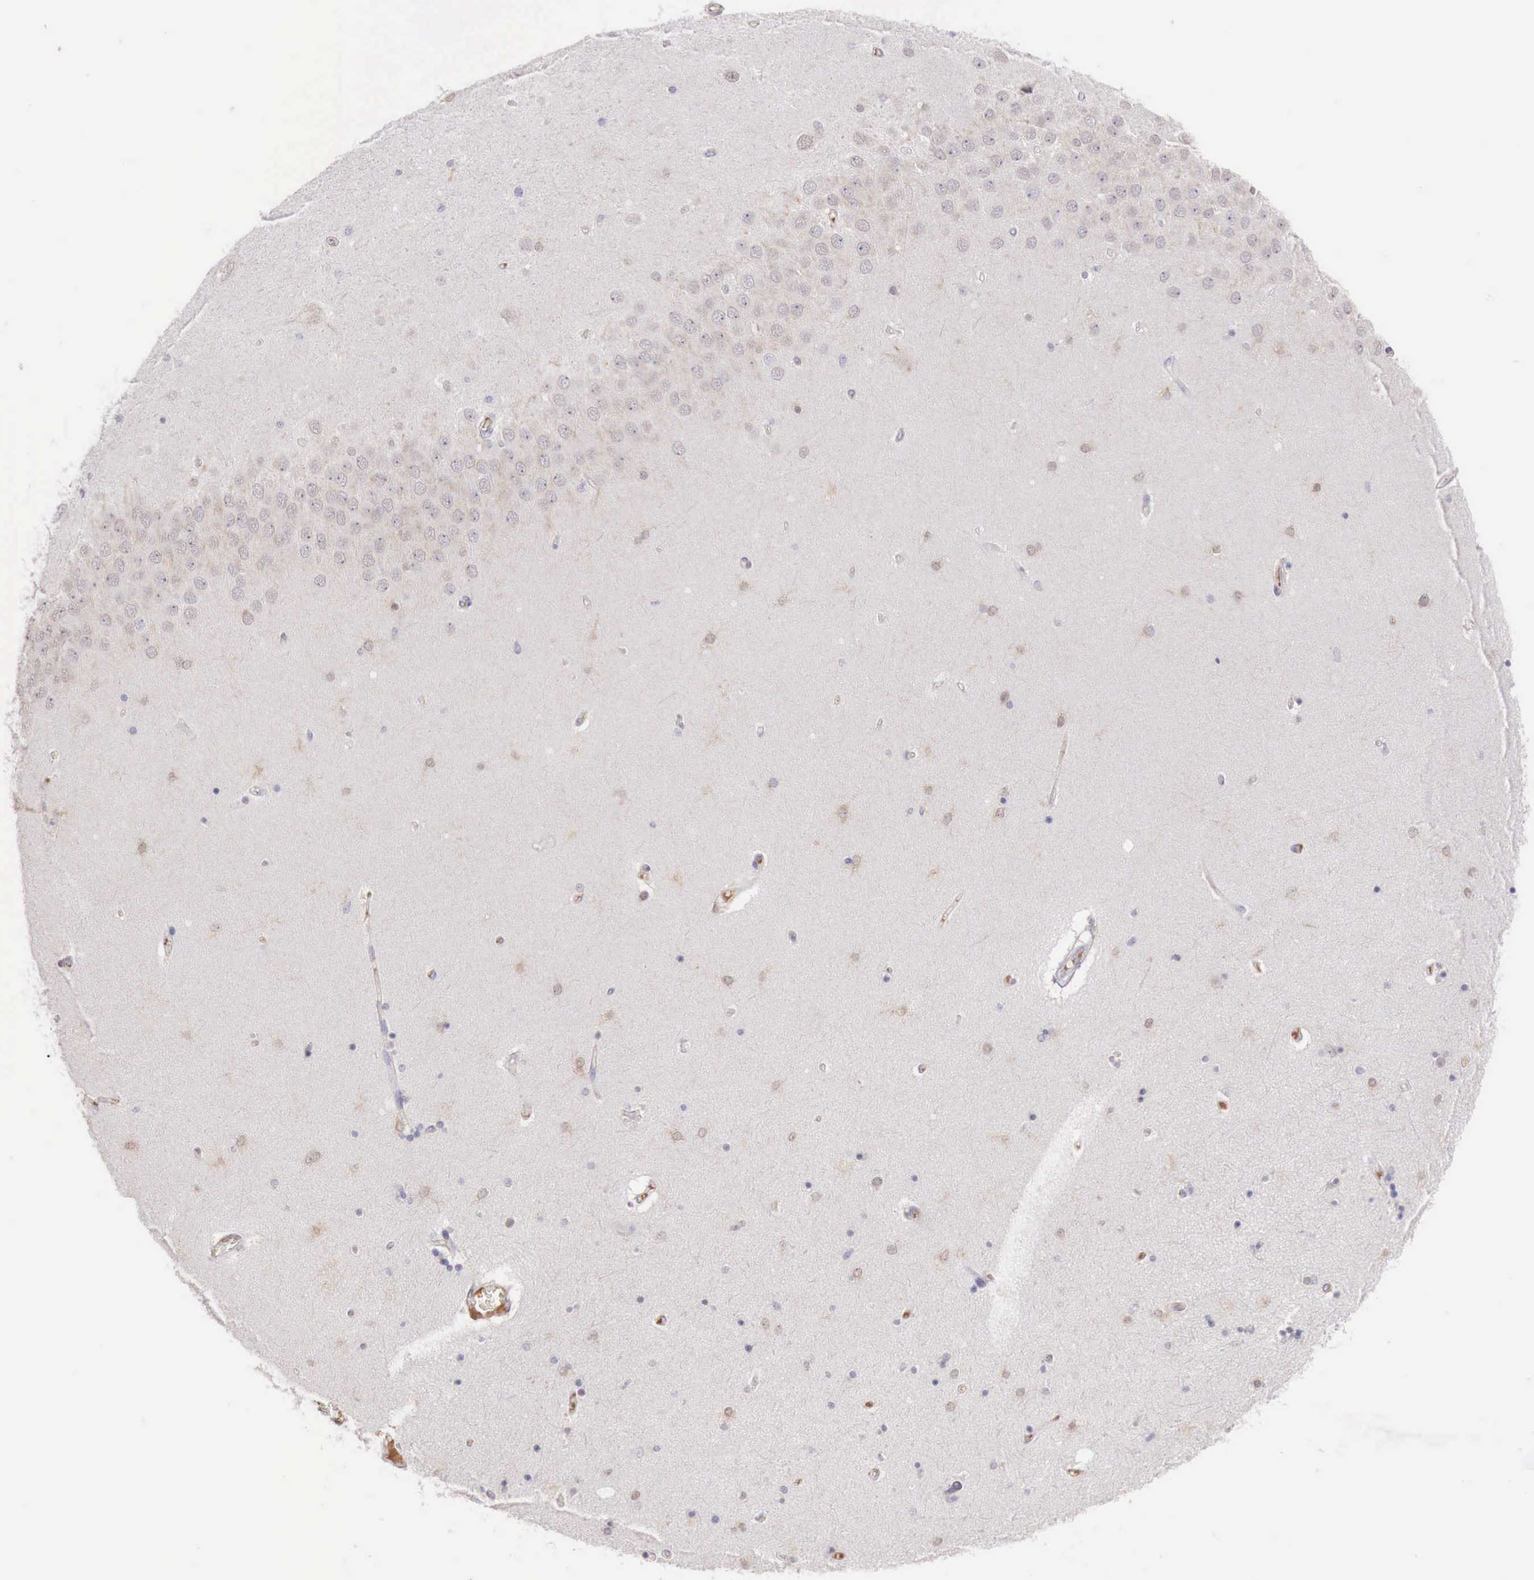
{"staining": {"intensity": "negative", "quantity": "none", "location": "none"}, "tissue": "hippocampus", "cell_type": "Glial cells", "image_type": "normal", "snomed": [{"axis": "morphology", "description": "Normal tissue, NOS"}, {"axis": "topography", "description": "Hippocampus"}], "caption": "A histopathology image of hippocampus stained for a protein shows no brown staining in glial cells. (Brightfield microscopy of DAB (3,3'-diaminobenzidine) IHC at high magnification).", "gene": "XPNPEP2", "patient": {"sex": "female", "age": 54}}